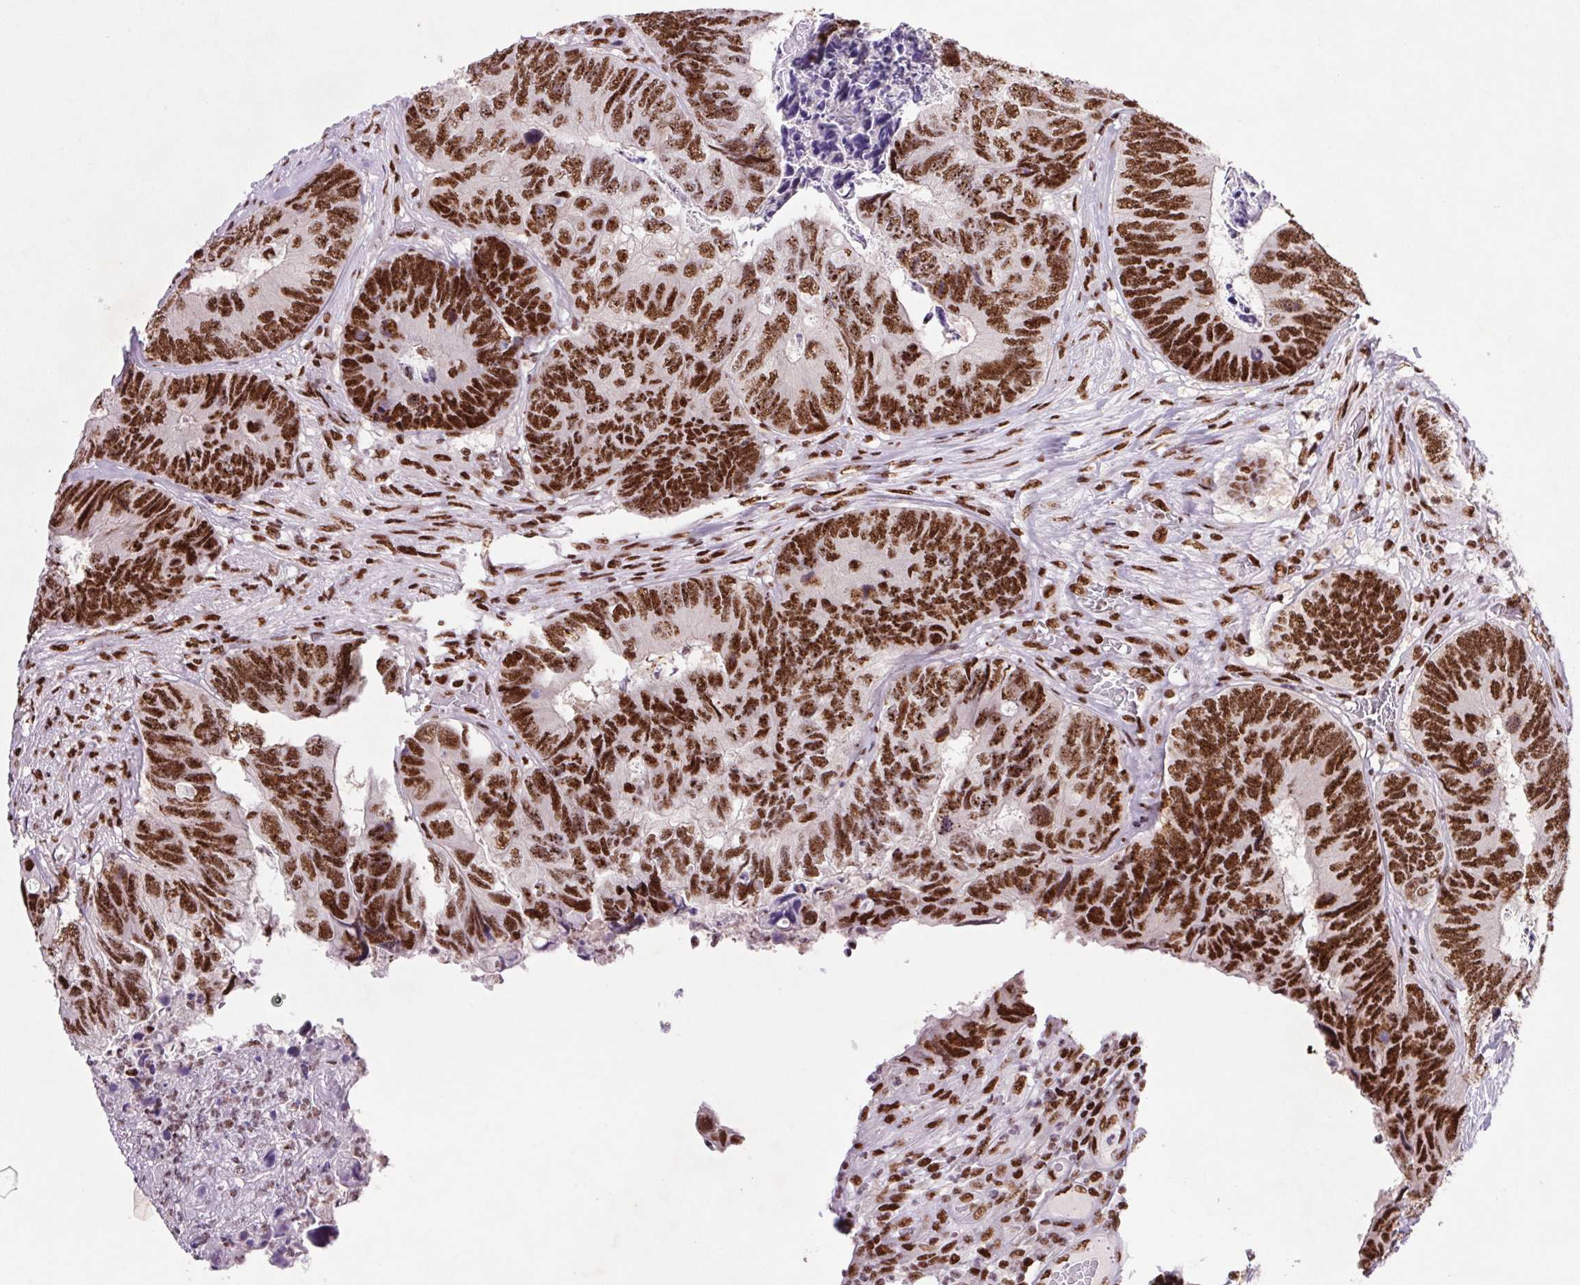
{"staining": {"intensity": "strong", "quantity": ">75%", "location": "nuclear"}, "tissue": "colorectal cancer", "cell_type": "Tumor cells", "image_type": "cancer", "snomed": [{"axis": "morphology", "description": "Adenocarcinoma, NOS"}, {"axis": "topography", "description": "Colon"}], "caption": "Human colorectal cancer stained with a brown dye exhibits strong nuclear positive positivity in about >75% of tumor cells.", "gene": "LDLRAD4", "patient": {"sex": "female", "age": 67}}